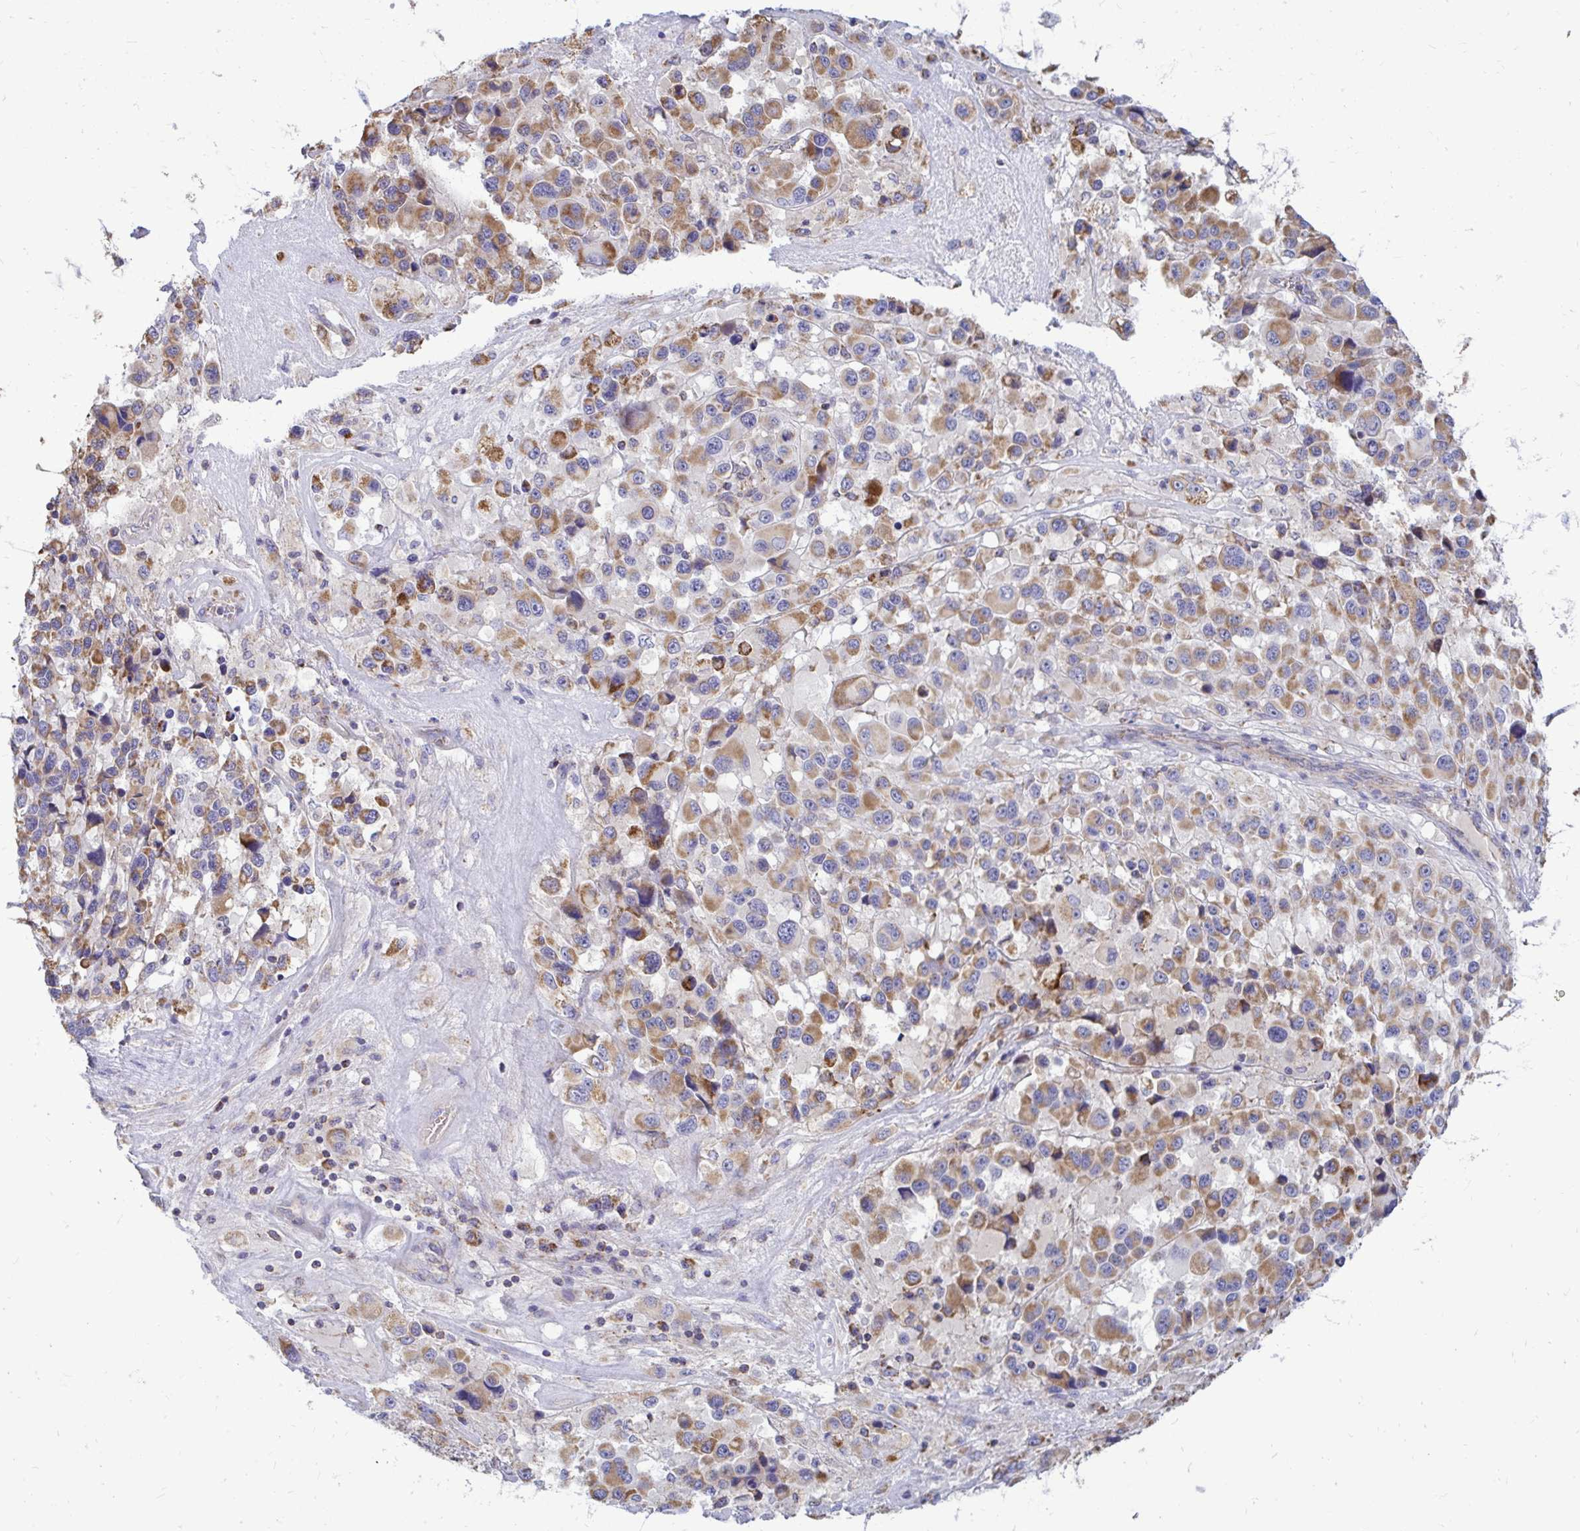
{"staining": {"intensity": "moderate", "quantity": ">75%", "location": "cytoplasmic/membranous"}, "tissue": "melanoma", "cell_type": "Tumor cells", "image_type": "cancer", "snomed": [{"axis": "morphology", "description": "Malignant melanoma, Metastatic site"}, {"axis": "topography", "description": "Lymph node"}], "caption": "Immunohistochemical staining of human malignant melanoma (metastatic site) exhibits medium levels of moderate cytoplasmic/membranous staining in approximately >75% of tumor cells. Using DAB (brown) and hematoxylin (blue) stains, captured at high magnification using brightfield microscopy.", "gene": "OR10R2", "patient": {"sex": "female", "age": 65}}